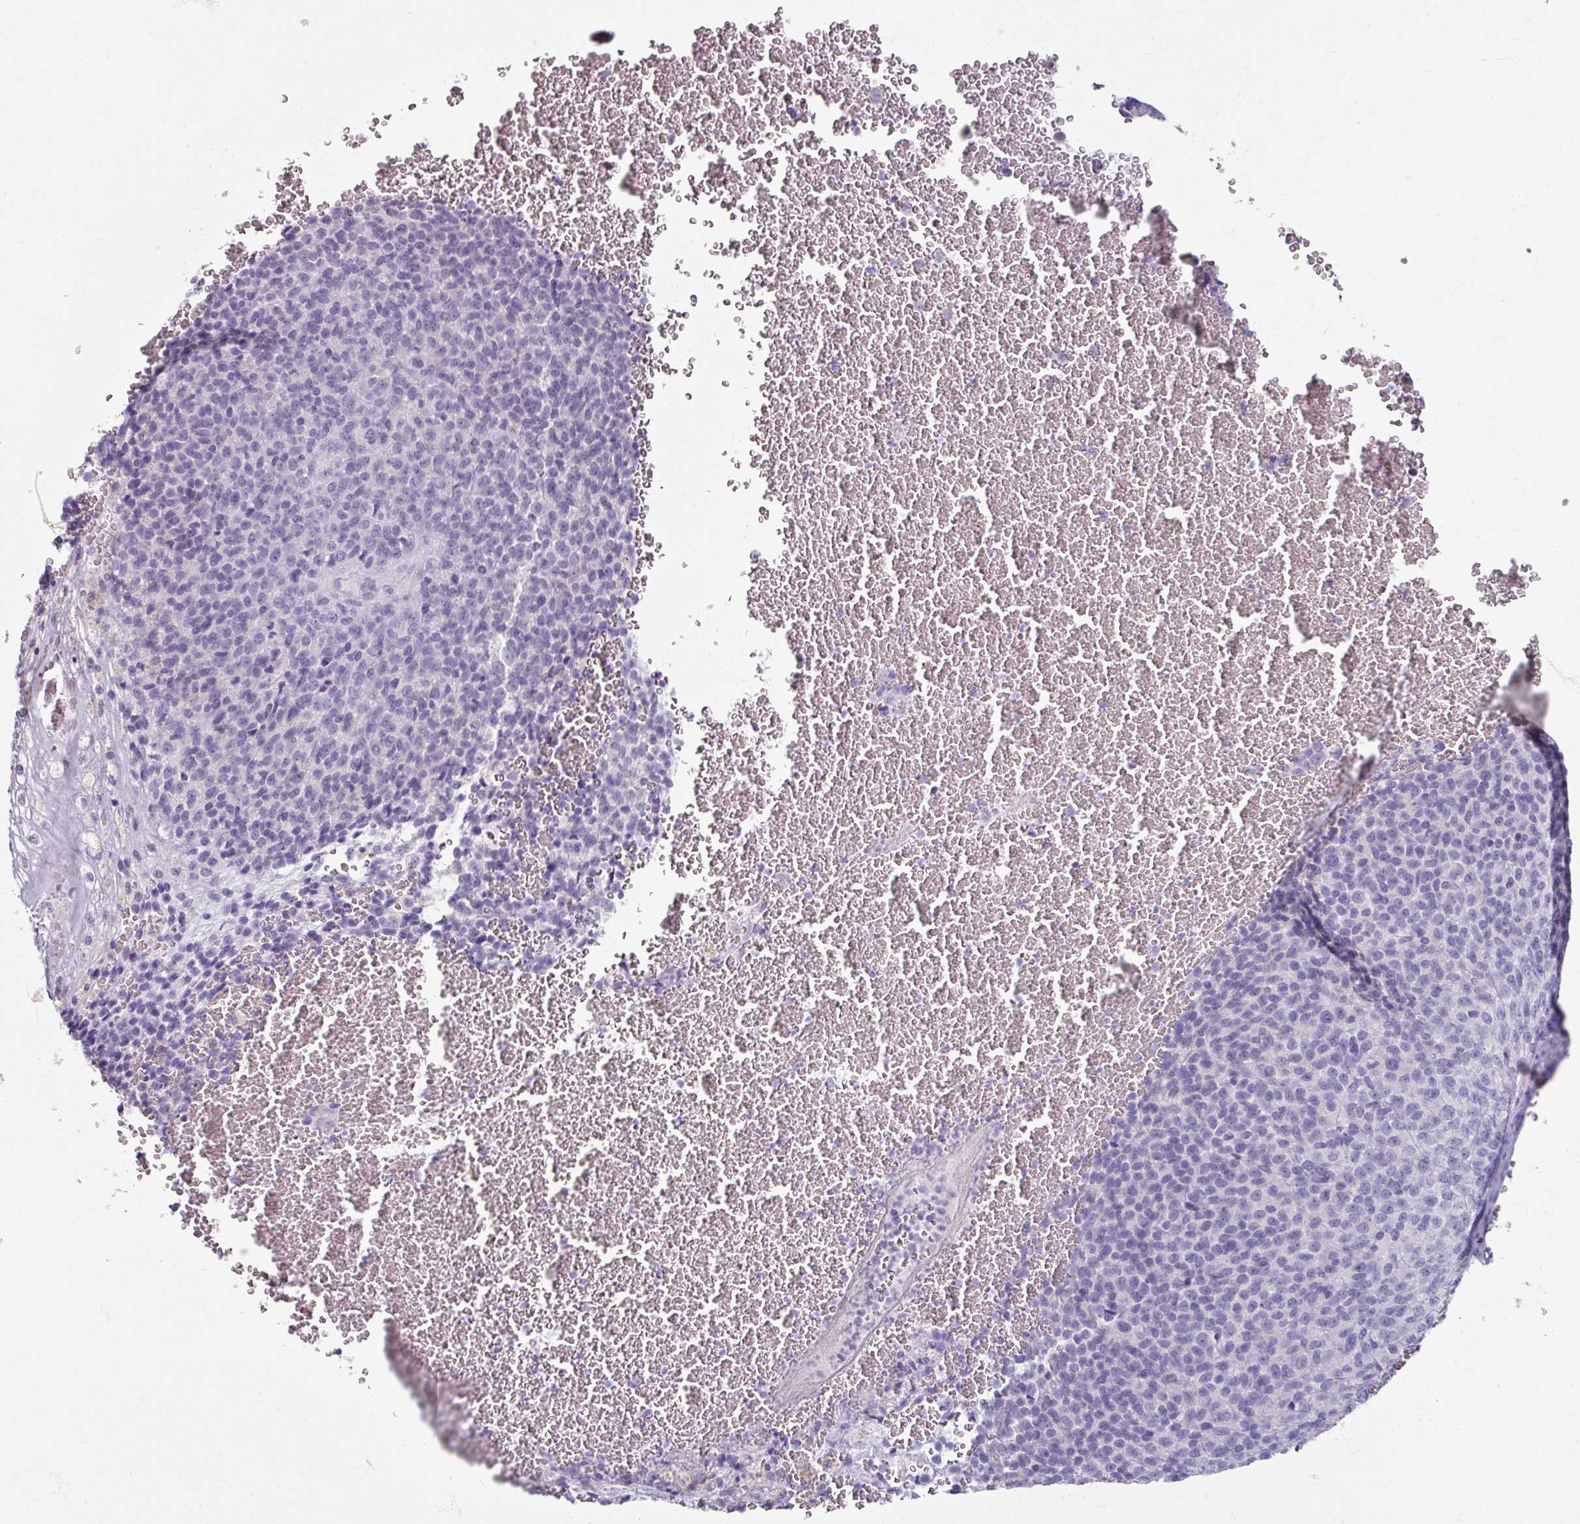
{"staining": {"intensity": "negative", "quantity": "none", "location": "none"}, "tissue": "melanoma", "cell_type": "Tumor cells", "image_type": "cancer", "snomed": [{"axis": "morphology", "description": "Malignant melanoma, Metastatic site"}, {"axis": "topography", "description": "Brain"}], "caption": "The immunohistochemistry image has no significant positivity in tumor cells of melanoma tissue.", "gene": "TG", "patient": {"sex": "female", "age": 56}}